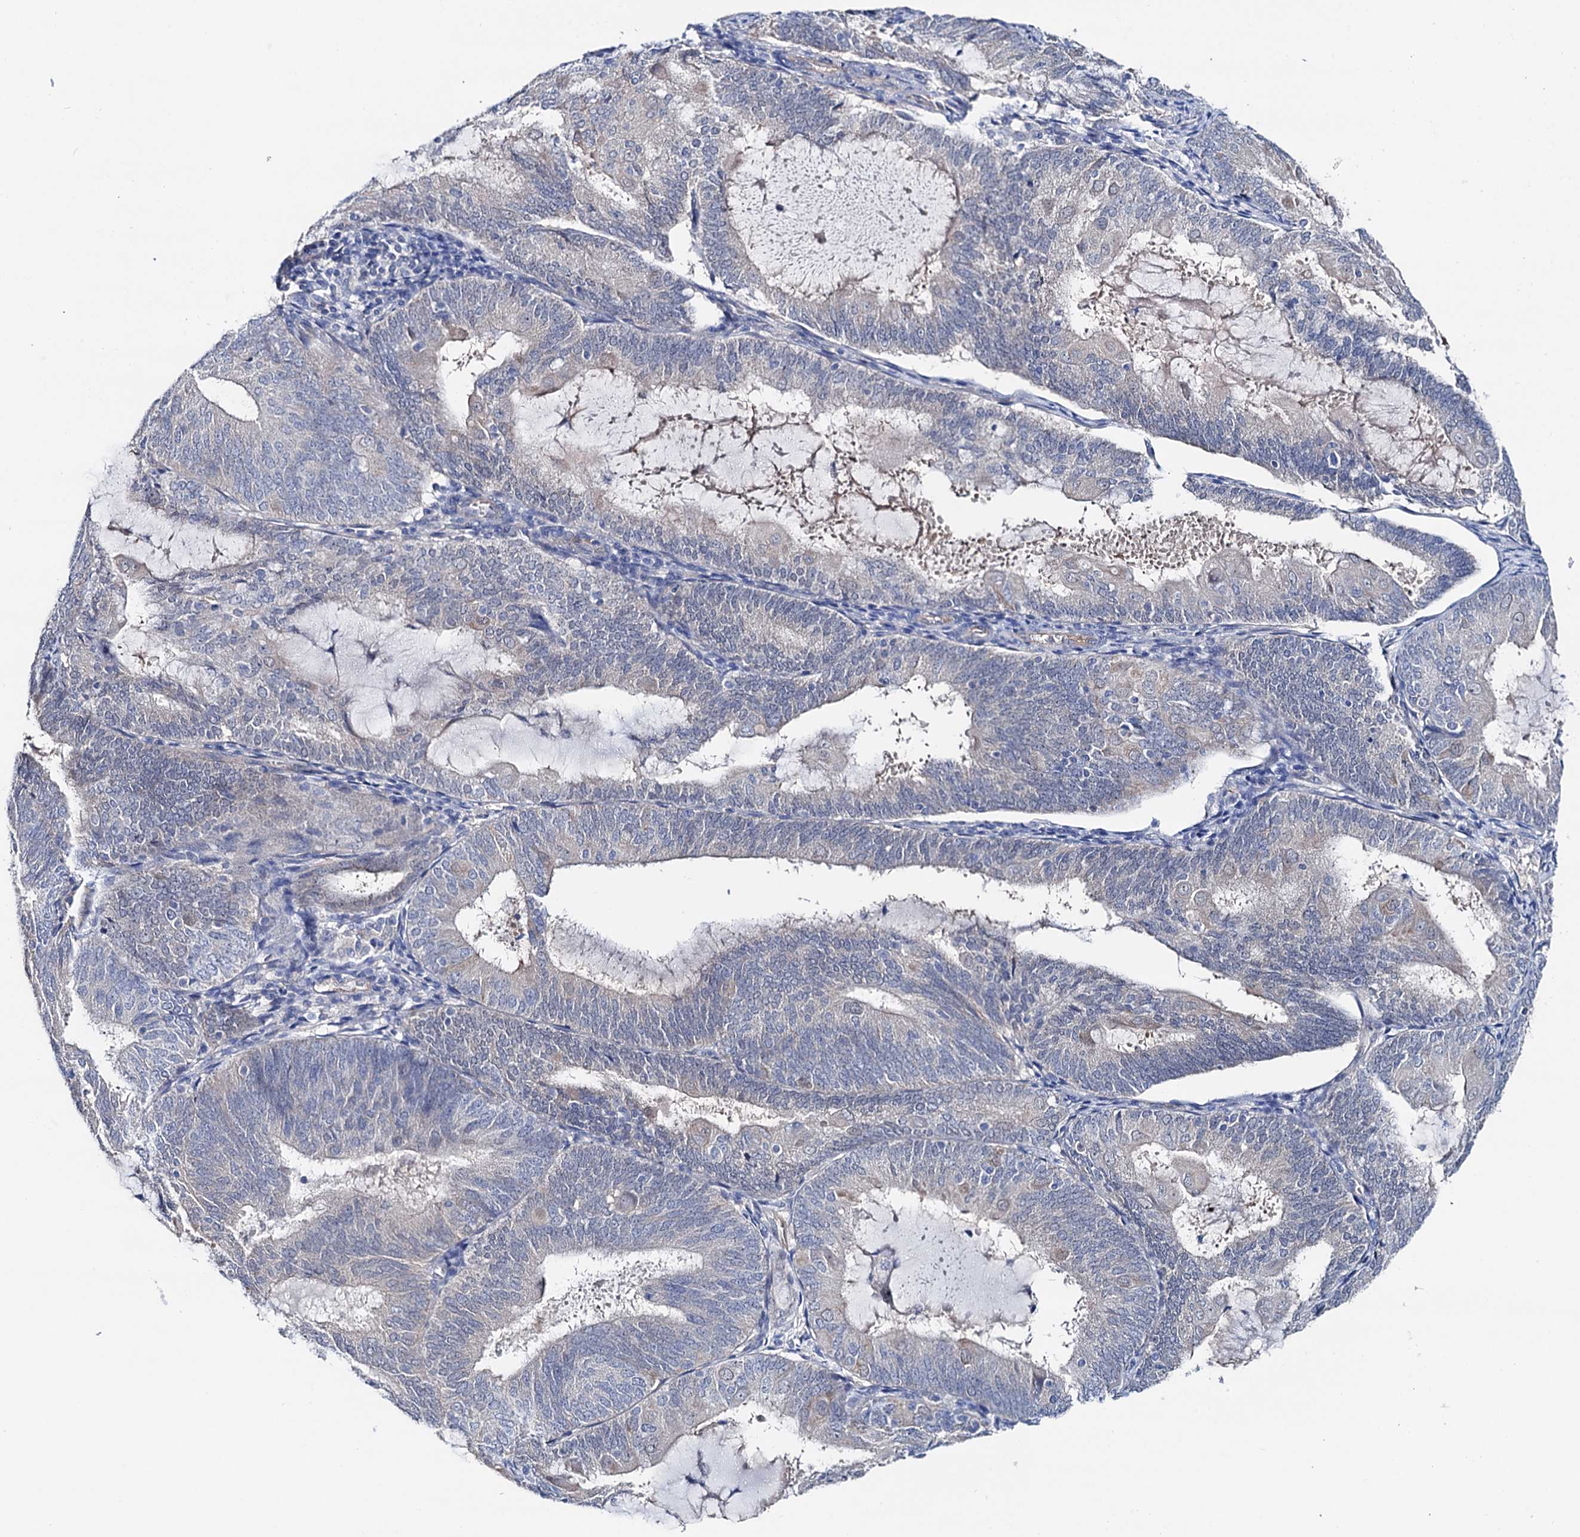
{"staining": {"intensity": "negative", "quantity": "none", "location": "none"}, "tissue": "endometrial cancer", "cell_type": "Tumor cells", "image_type": "cancer", "snomed": [{"axis": "morphology", "description": "Adenocarcinoma, NOS"}, {"axis": "topography", "description": "Endometrium"}], "caption": "Human endometrial cancer (adenocarcinoma) stained for a protein using immunohistochemistry (IHC) exhibits no expression in tumor cells.", "gene": "SHROOM1", "patient": {"sex": "female", "age": 81}}